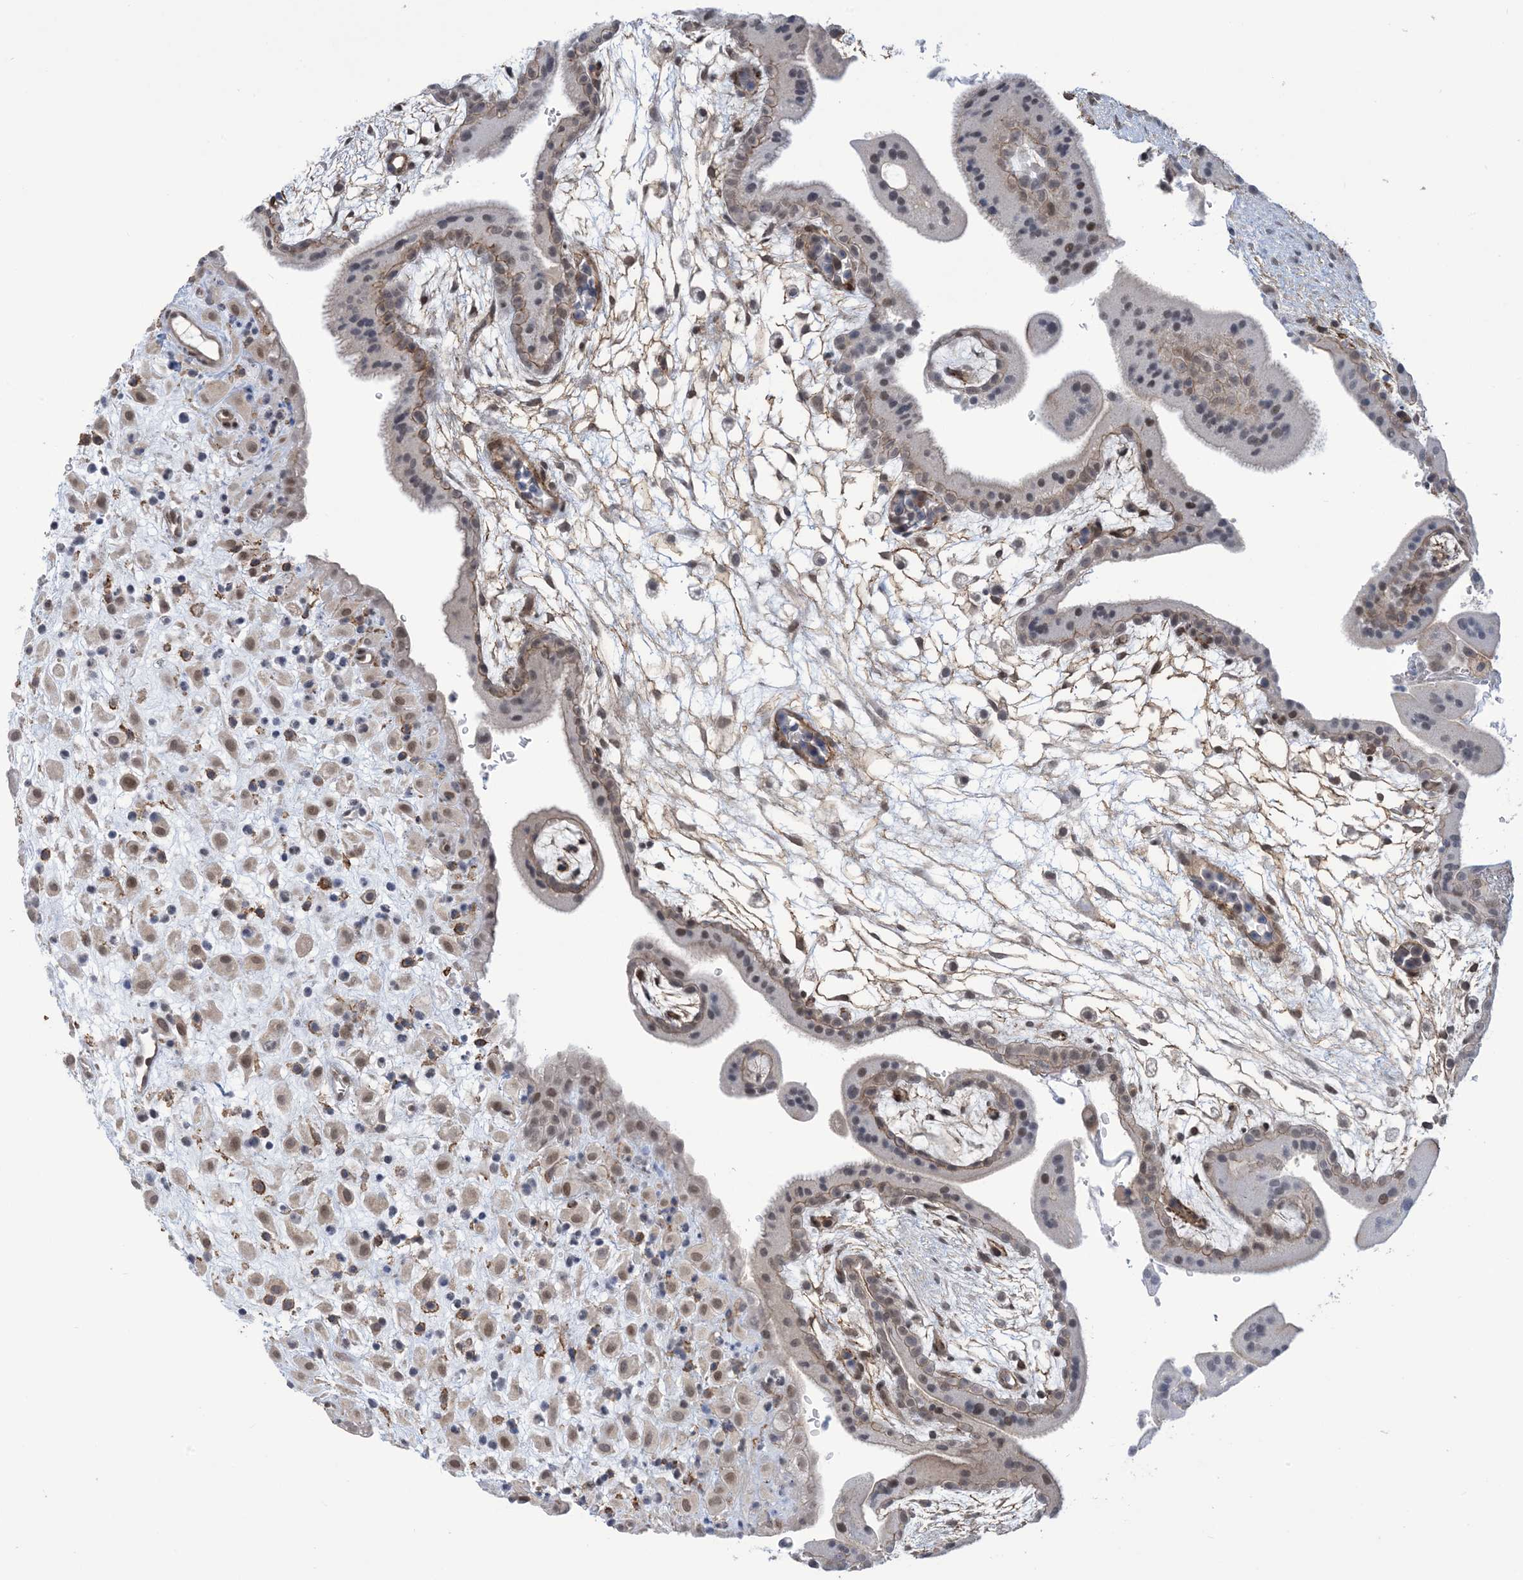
{"staining": {"intensity": "weak", "quantity": "25%-75%", "location": "cytoplasmic/membranous,nuclear"}, "tissue": "placenta", "cell_type": "Trophoblastic cells", "image_type": "normal", "snomed": [{"axis": "morphology", "description": "Normal tissue, NOS"}, {"axis": "topography", "description": "Placenta"}], "caption": "Protein staining displays weak cytoplasmic/membranous,nuclear staining in approximately 25%-75% of trophoblastic cells in normal placenta. The staining was performed using DAB to visualize the protein expression in brown, while the nuclei were stained in blue with hematoxylin (Magnification: 20x).", "gene": "ZNF8", "patient": {"sex": "female", "age": 35}}